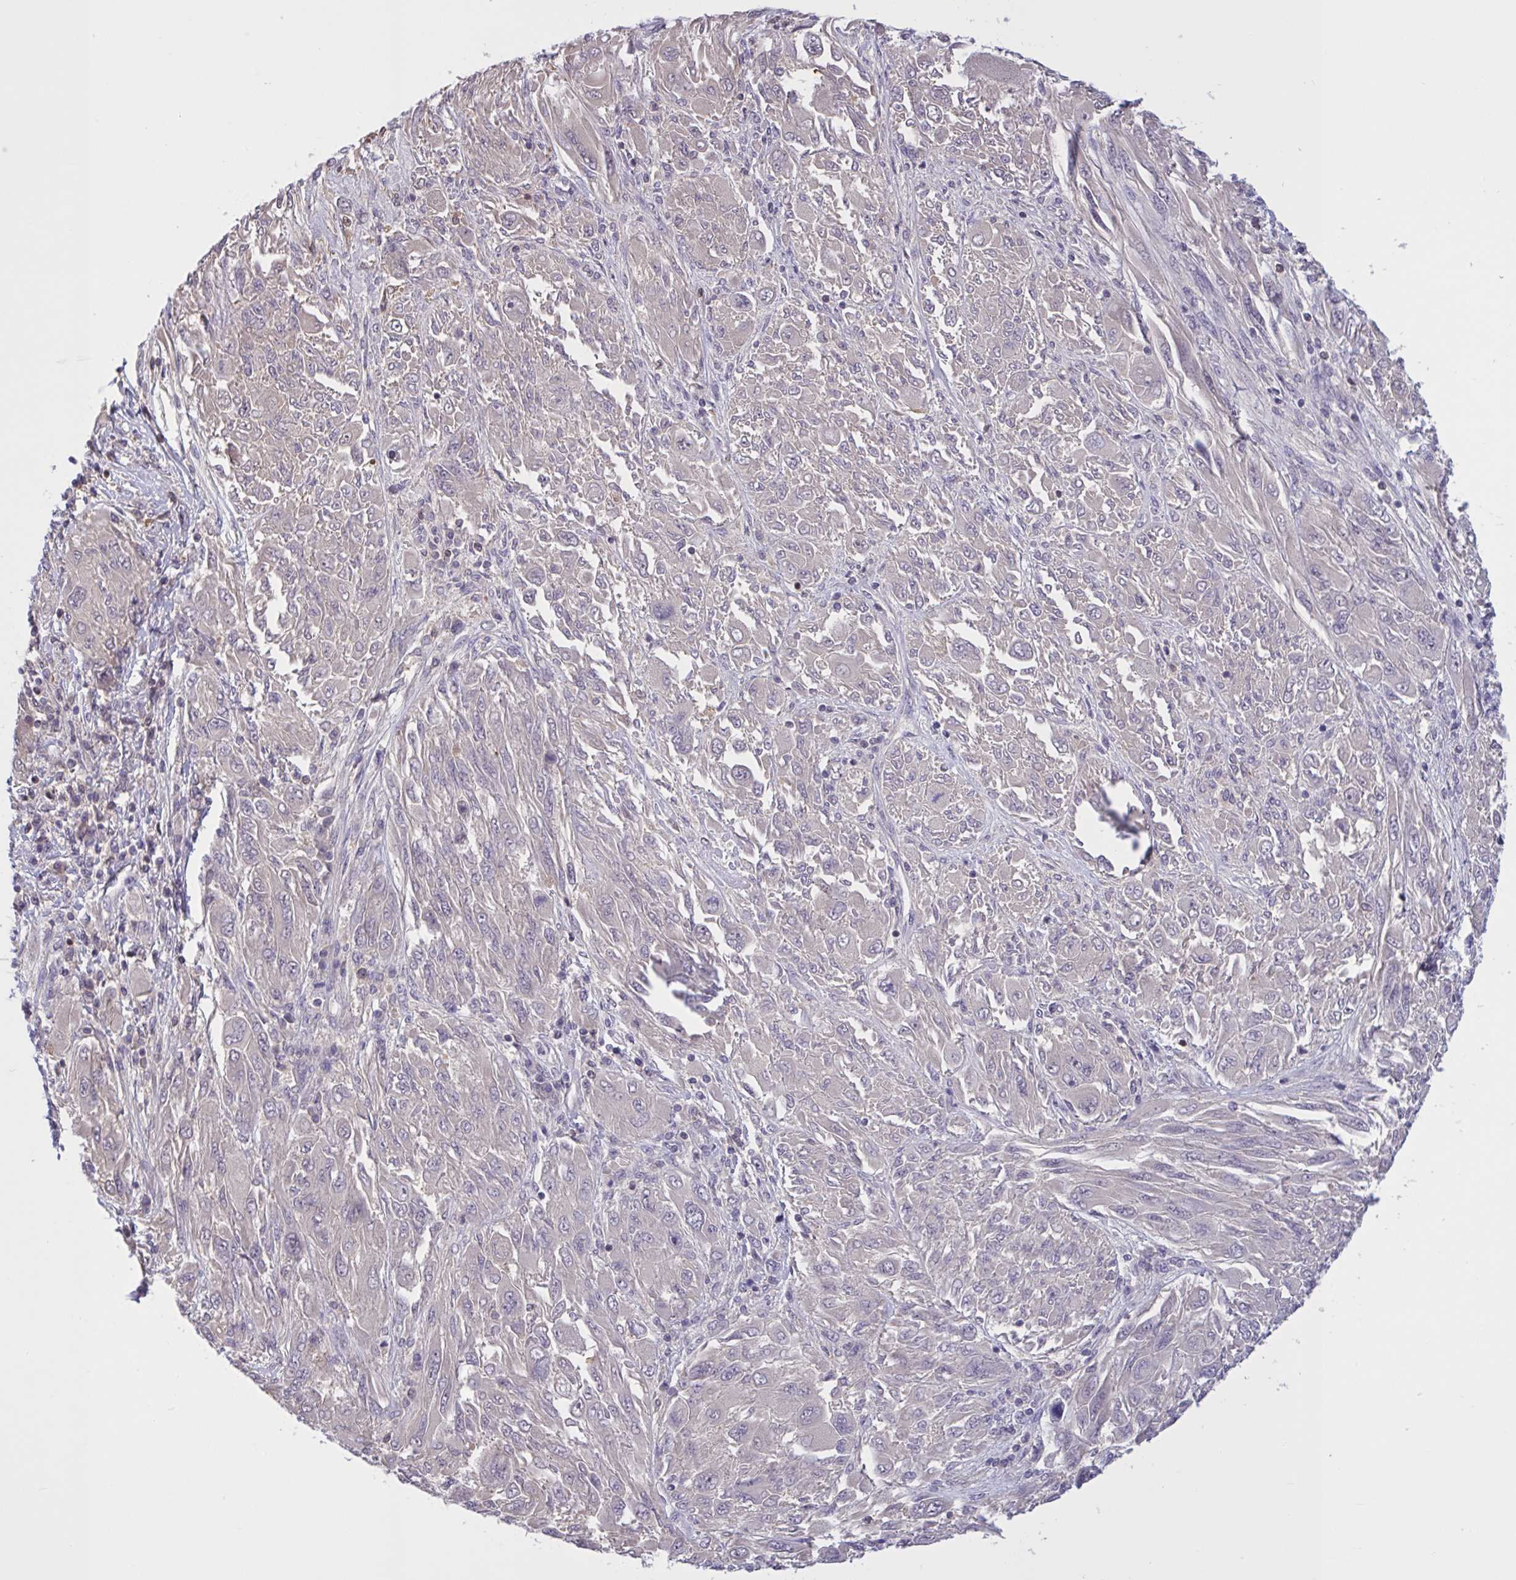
{"staining": {"intensity": "negative", "quantity": "none", "location": "none"}, "tissue": "melanoma", "cell_type": "Tumor cells", "image_type": "cancer", "snomed": [{"axis": "morphology", "description": "Malignant melanoma, NOS"}, {"axis": "topography", "description": "Skin"}], "caption": "This image is of melanoma stained with immunohistochemistry to label a protein in brown with the nuclei are counter-stained blue. There is no staining in tumor cells. (Brightfield microscopy of DAB IHC at high magnification).", "gene": "RBL1", "patient": {"sex": "female", "age": 91}}